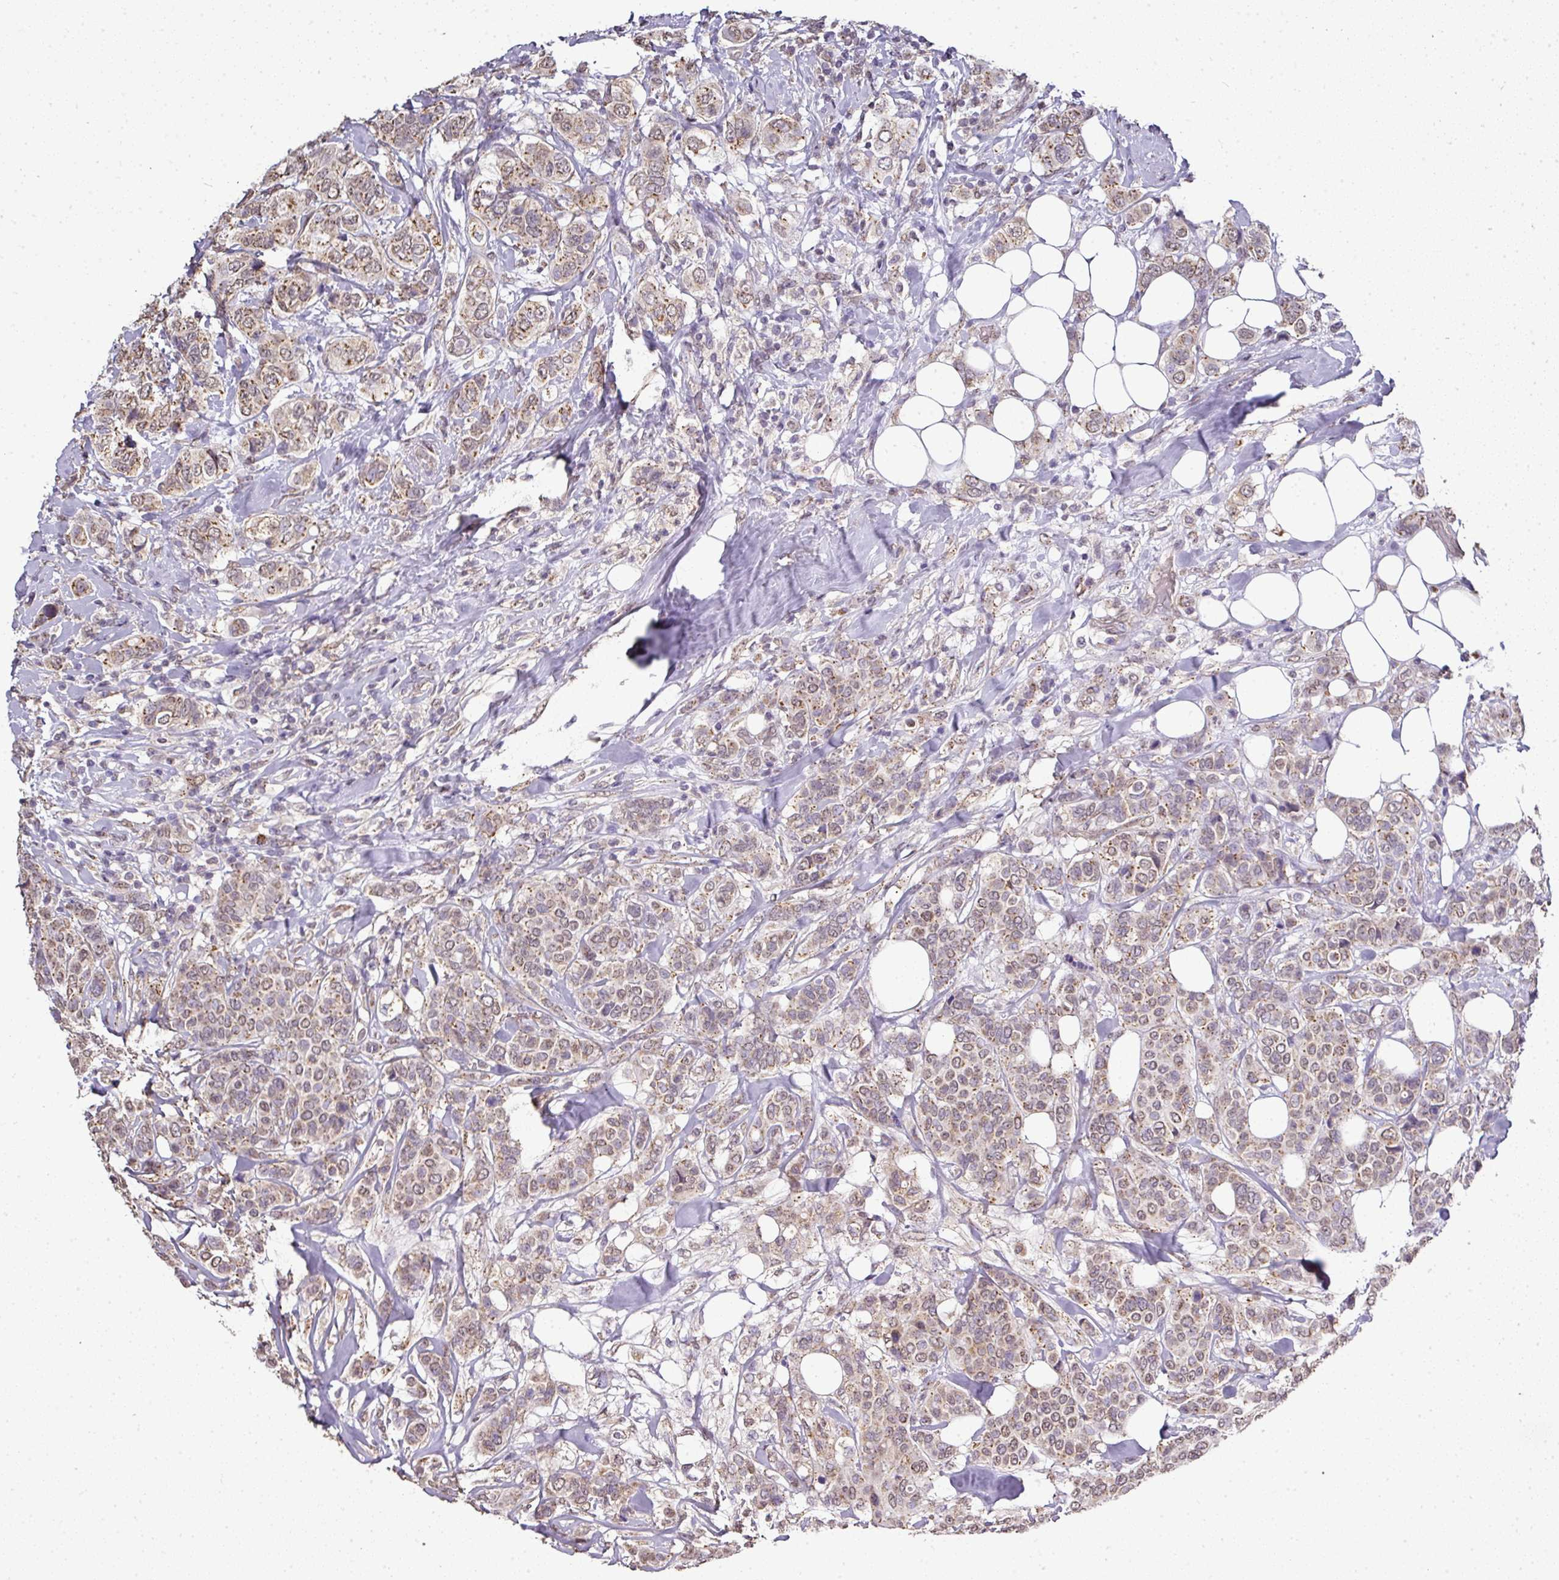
{"staining": {"intensity": "moderate", "quantity": ">75%", "location": "cytoplasmic/membranous,nuclear"}, "tissue": "breast cancer", "cell_type": "Tumor cells", "image_type": "cancer", "snomed": [{"axis": "morphology", "description": "Lobular carcinoma"}, {"axis": "topography", "description": "Breast"}], "caption": "Tumor cells demonstrate medium levels of moderate cytoplasmic/membranous and nuclear positivity in about >75% of cells in human breast lobular carcinoma. The protein of interest is shown in brown color, while the nuclei are stained blue.", "gene": "JPH2", "patient": {"sex": "female", "age": 51}}